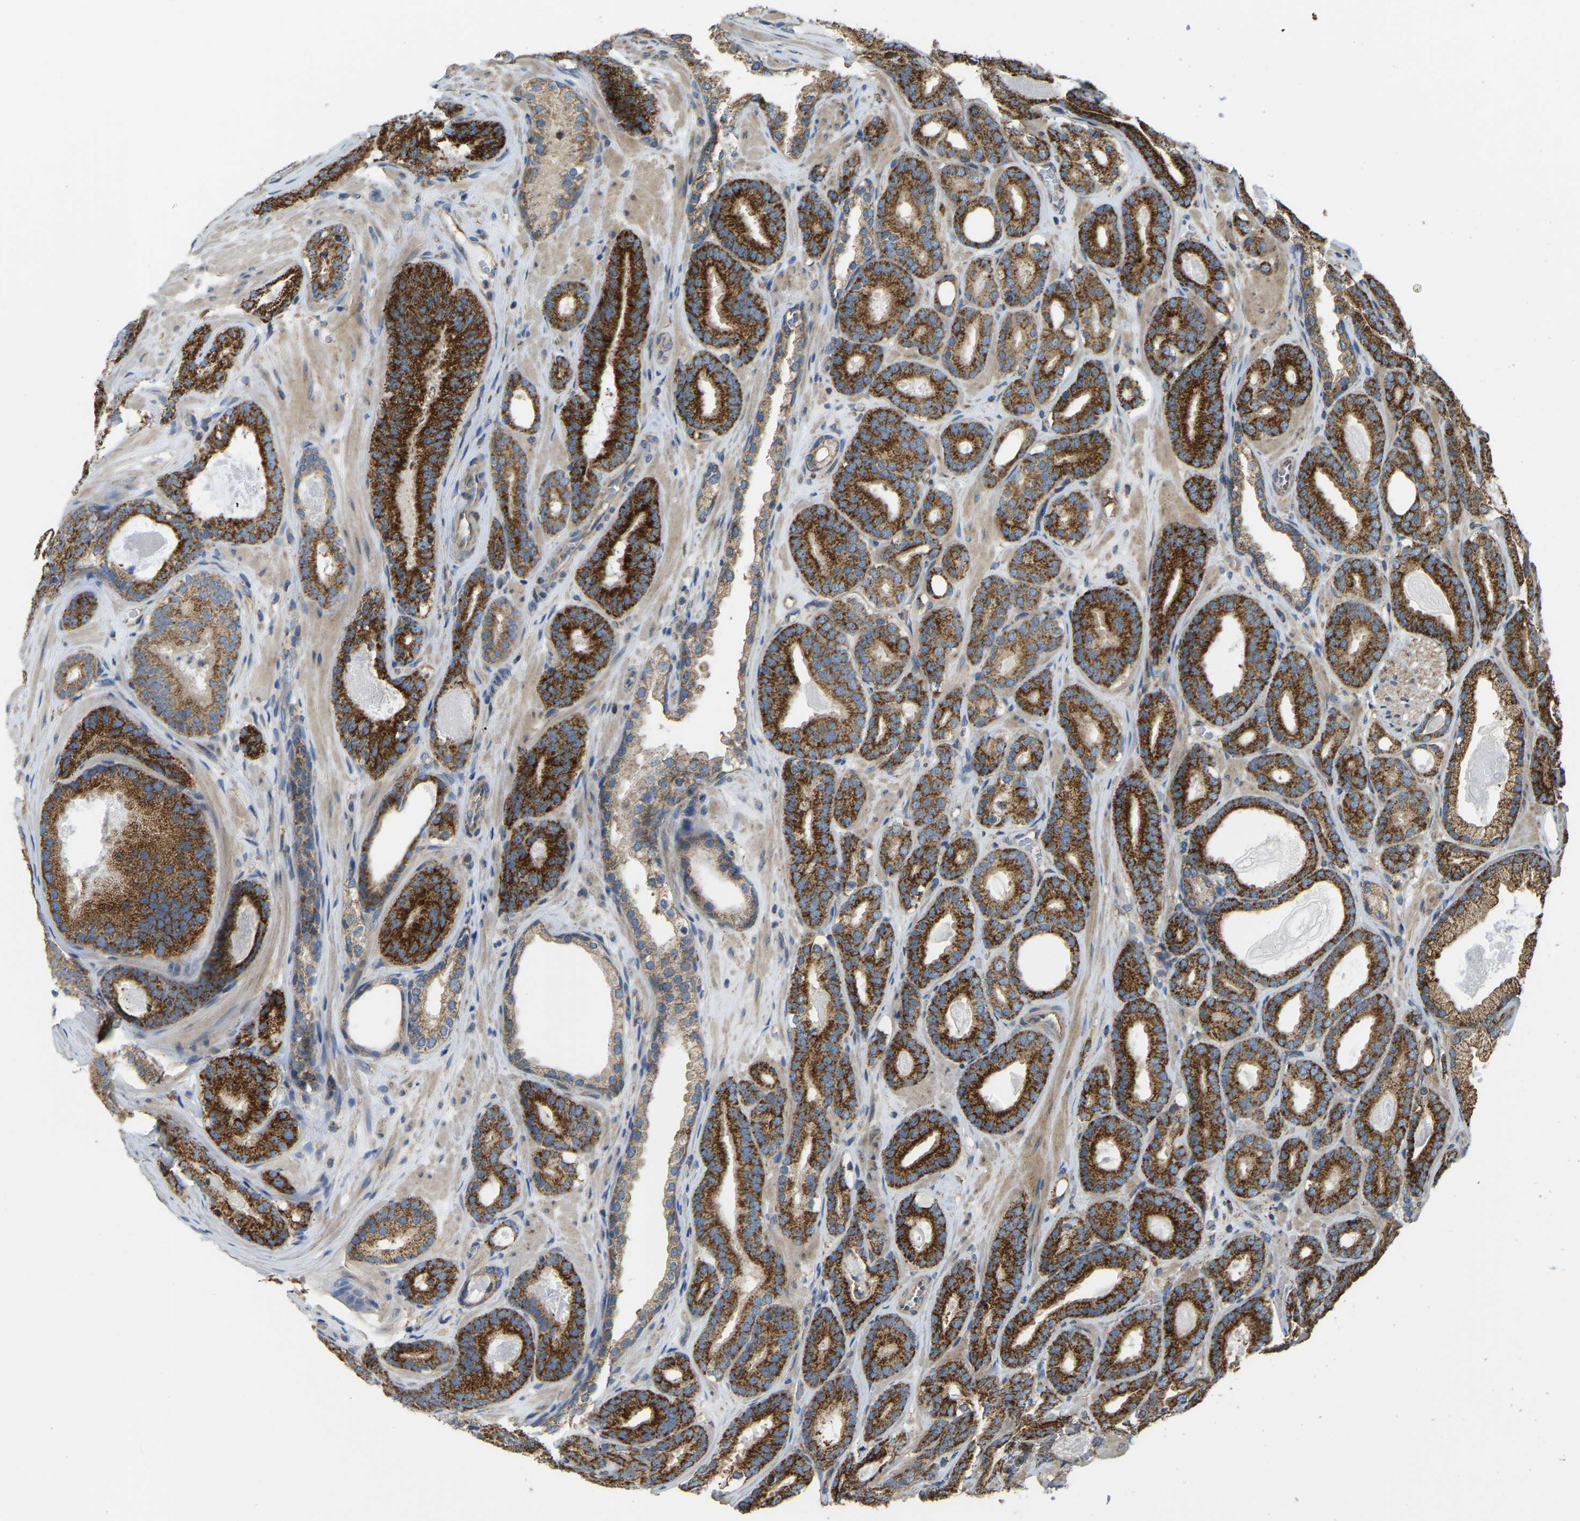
{"staining": {"intensity": "strong", "quantity": ">75%", "location": "cytoplasmic/membranous"}, "tissue": "prostate cancer", "cell_type": "Tumor cells", "image_type": "cancer", "snomed": [{"axis": "morphology", "description": "Adenocarcinoma, High grade"}, {"axis": "topography", "description": "Prostate"}], "caption": "A micrograph of prostate cancer (adenocarcinoma (high-grade)) stained for a protein displays strong cytoplasmic/membranous brown staining in tumor cells. (DAB IHC with brightfield microscopy, high magnification).", "gene": "PSMD7", "patient": {"sex": "male", "age": 60}}